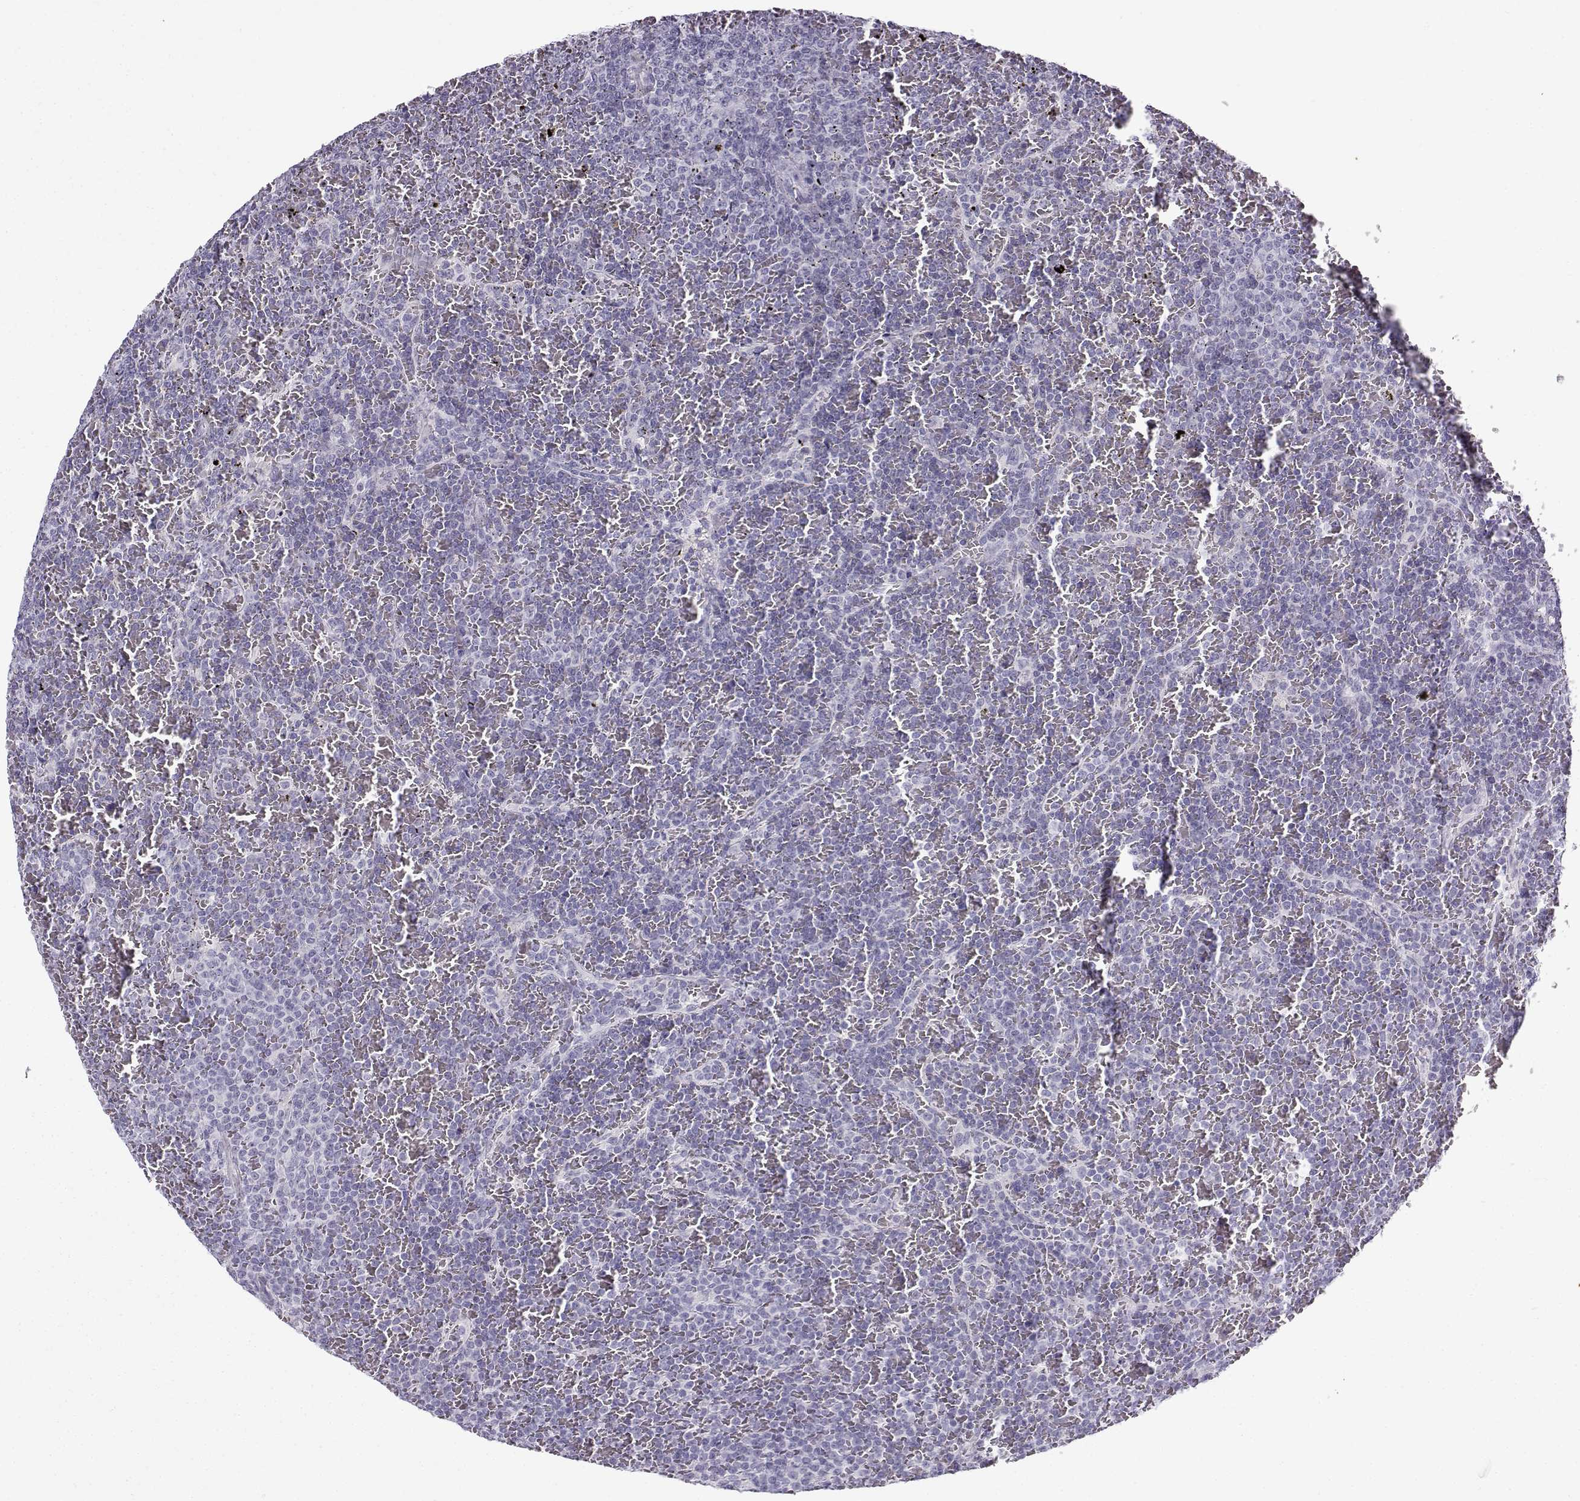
{"staining": {"intensity": "negative", "quantity": "none", "location": "none"}, "tissue": "lymphoma", "cell_type": "Tumor cells", "image_type": "cancer", "snomed": [{"axis": "morphology", "description": "Malignant lymphoma, non-Hodgkin's type, Low grade"}, {"axis": "topography", "description": "Spleen"}], "caption": "The photomicrograph shows no staining of tumor cells in low-grade malignant lymphoma, non-Hodgkin's type. Brightfield microscopy of immunohistochemistry (IHC) stained with DAB (3,3'-diaminobenzidine) (brown) and hematoxylin (blue), captured at high magnification.", "gene": "GTSF1L", "patient": {"sex": "female", "age": 77}}